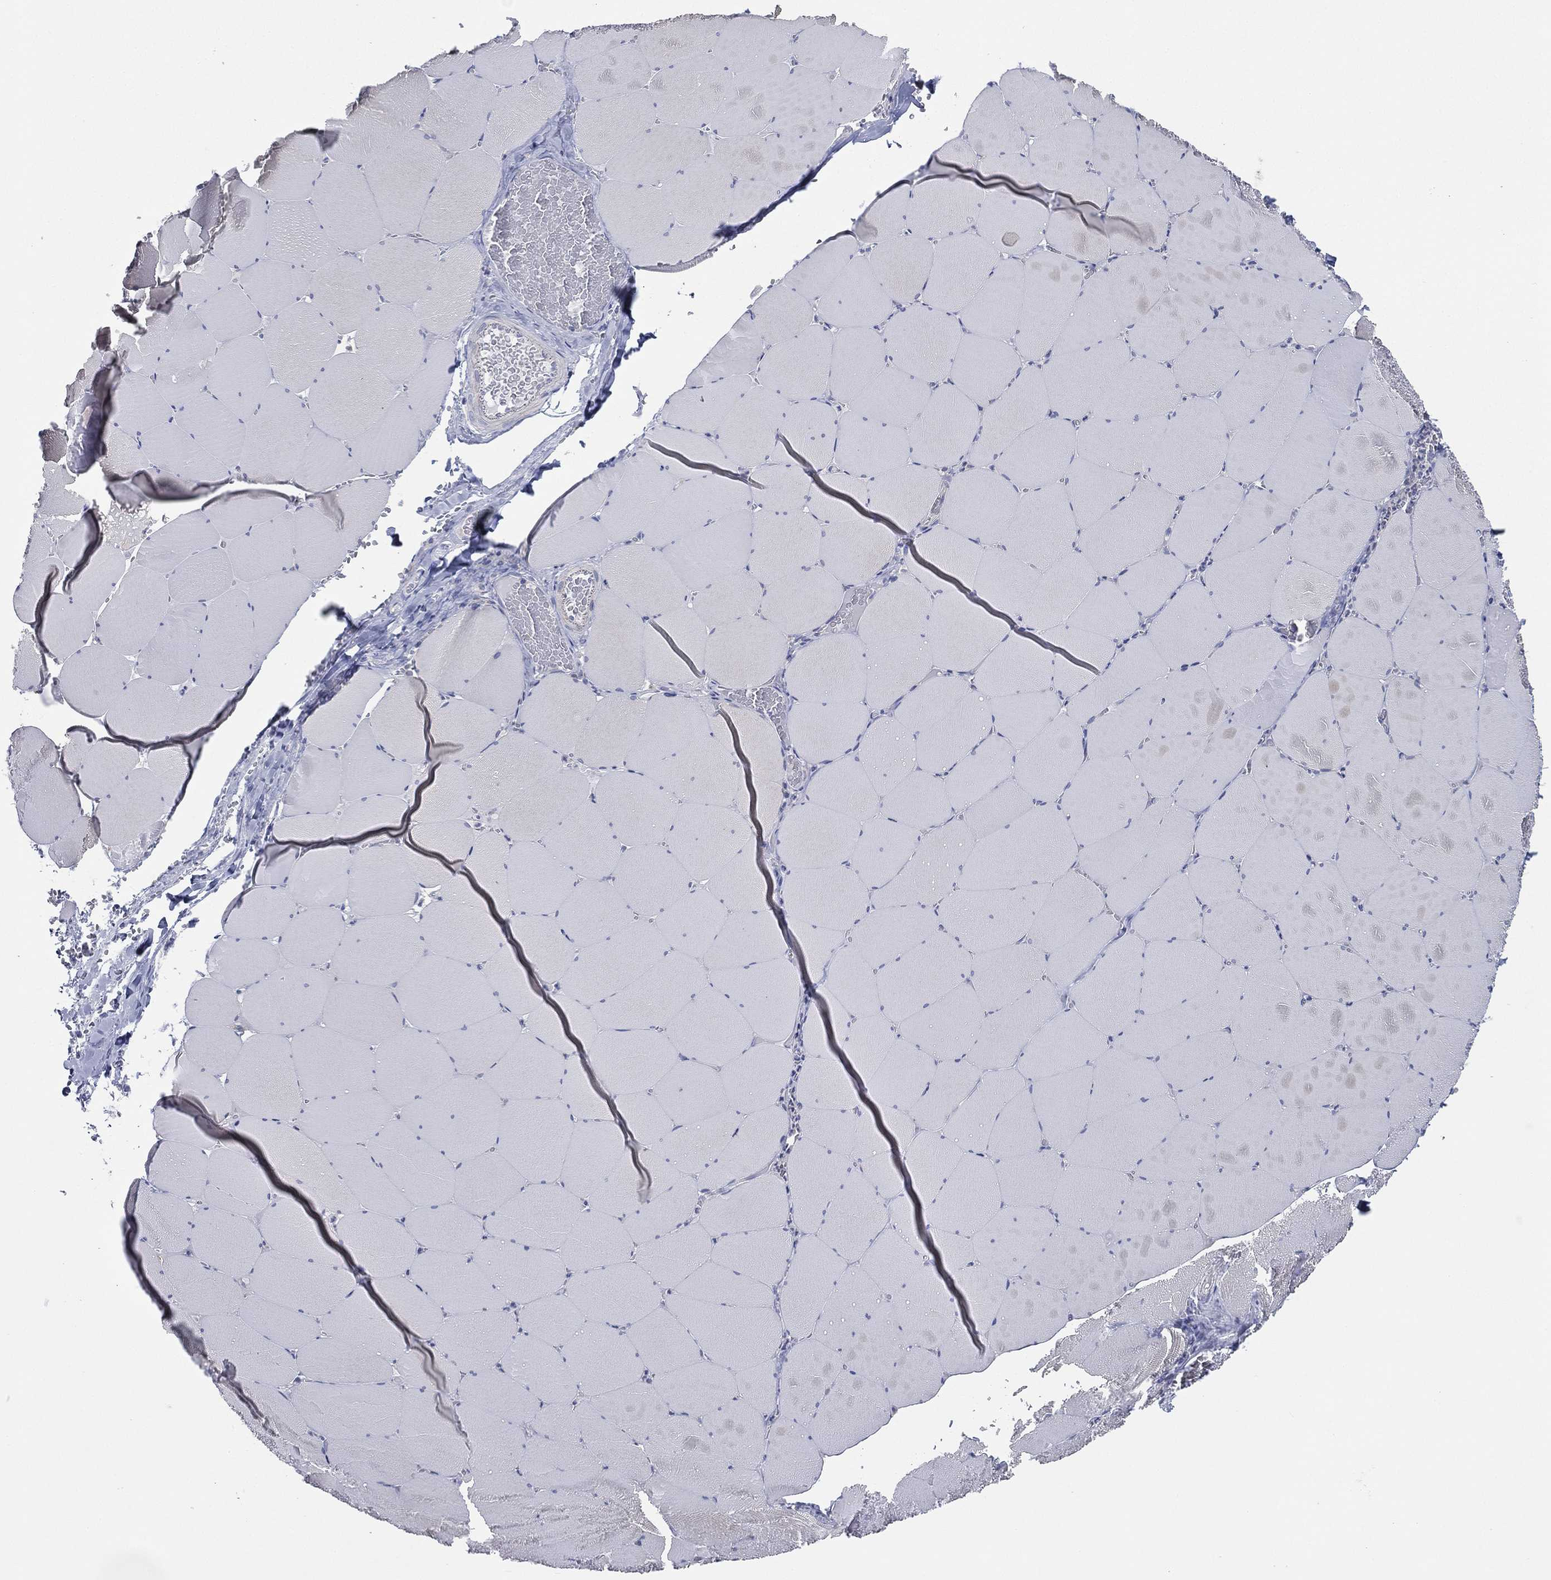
{"staining": {"intensity": "negative", "quantity": "none", "location": "none"}, "tissue": "skeletal muscle", "cell_type": "Myocytes", "image_type": "normal", "snomed": [{"axis": "morphology", "description": "Normal tissue, NOS"}, {"axis": "morphology", "description": "Malignant melanoma, Metastatic site"}, {"axis": "topography", "description": "Skeletal muscle"}], "caption": "Micrograph shows no protein staining in myocytes of benign skeletal muscle.", "gene": "ATP8A2", "patient": {"sex": "male", "age": 50}}